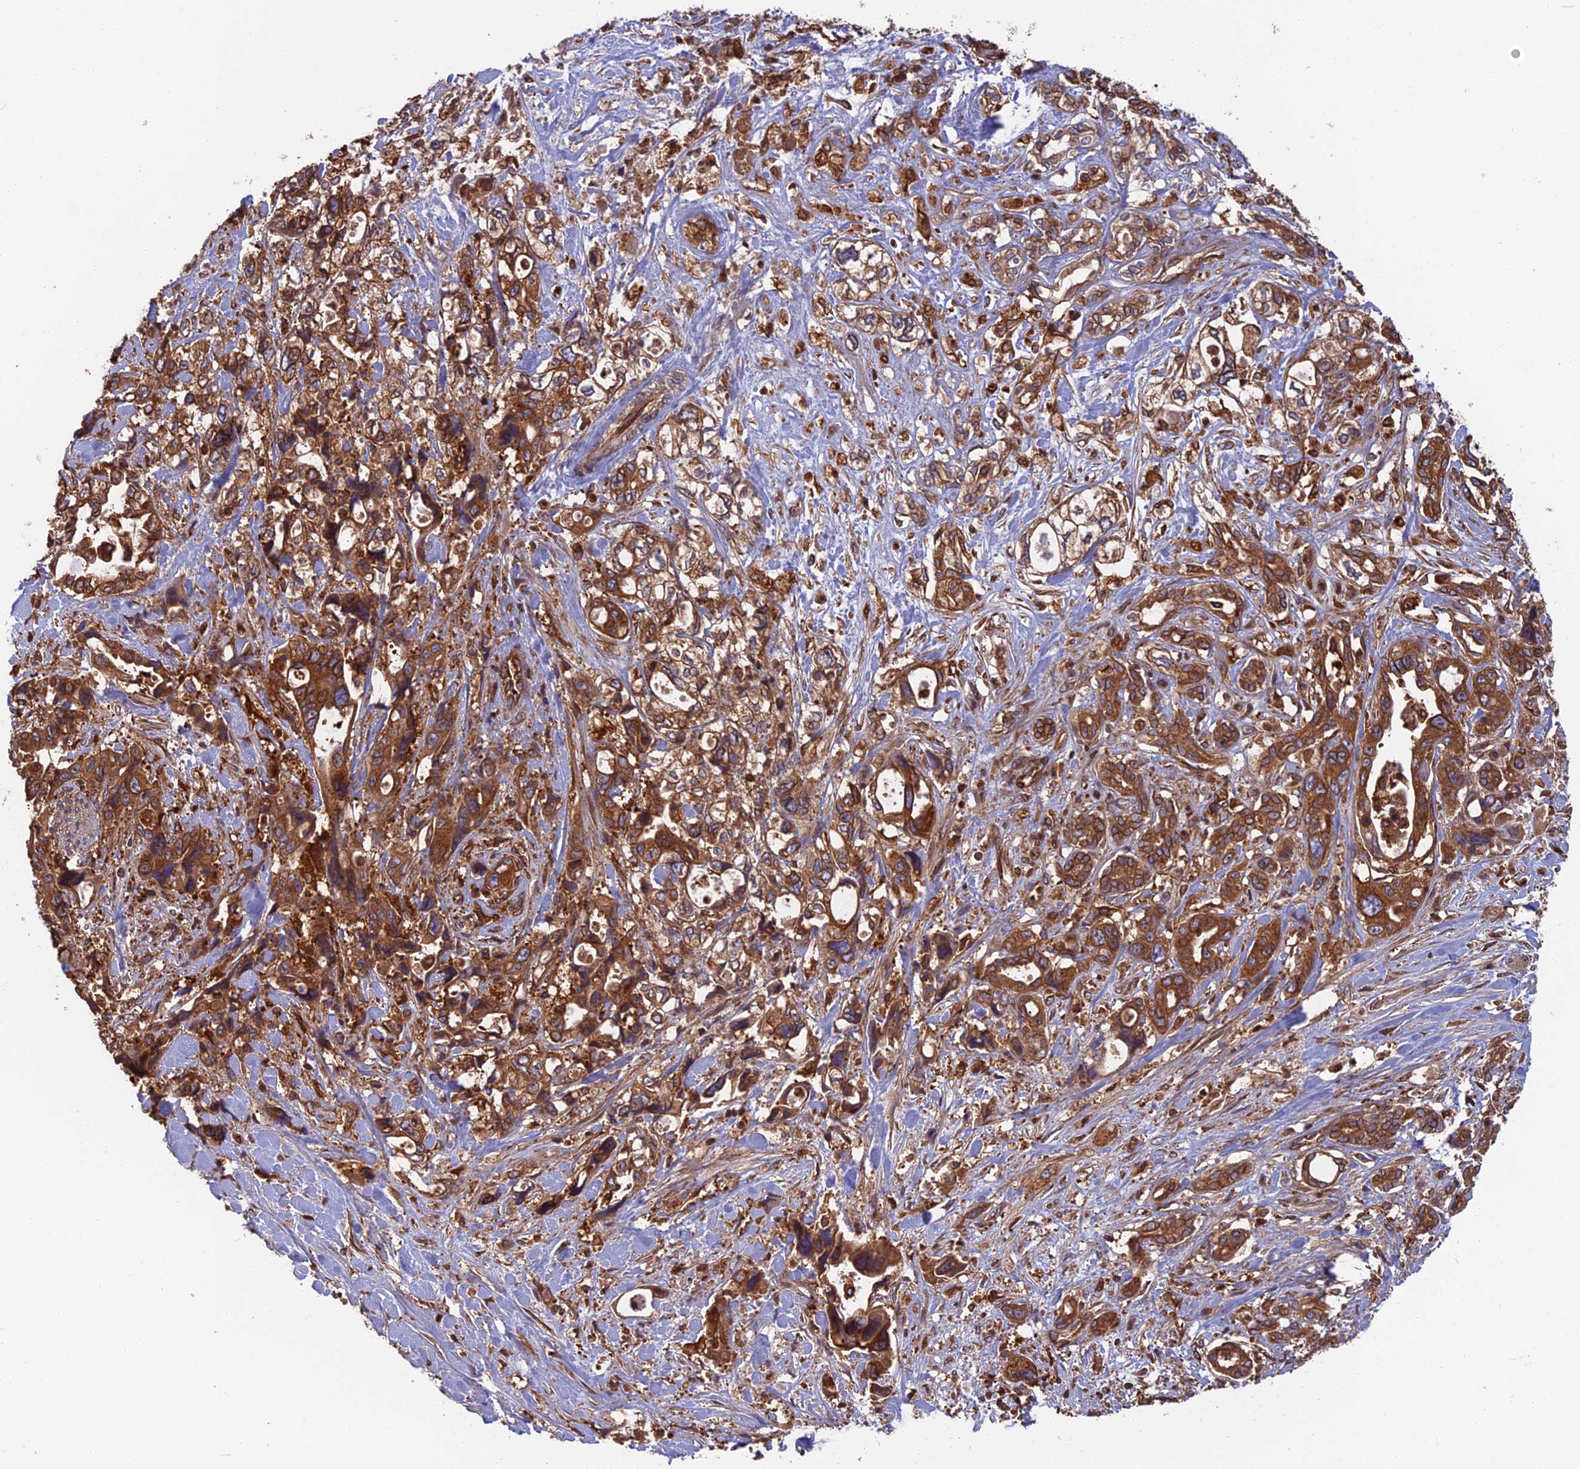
{"staining": {"intensity": "strong", "quantity": ">75%", "location": "cytoplasmic/membranous"}, "tissue": "pancreatic cancer", "cell_type": "Tumor cells", "image_type": "cancer", "snomed": [{"axis": "morphology", "description": "Adenocarcinoma, NOS"}, {"axis": "topography", "description": "Pancreas"}], "caption": "Pancreatic adenocarcinoma stained for a protein (brown) demonstrates strong cytoplasmic/membranous positive positivity in about >75% of tumor cells.", "gene": "WDR1", "patient": {"sex": "male", "age": 46}}